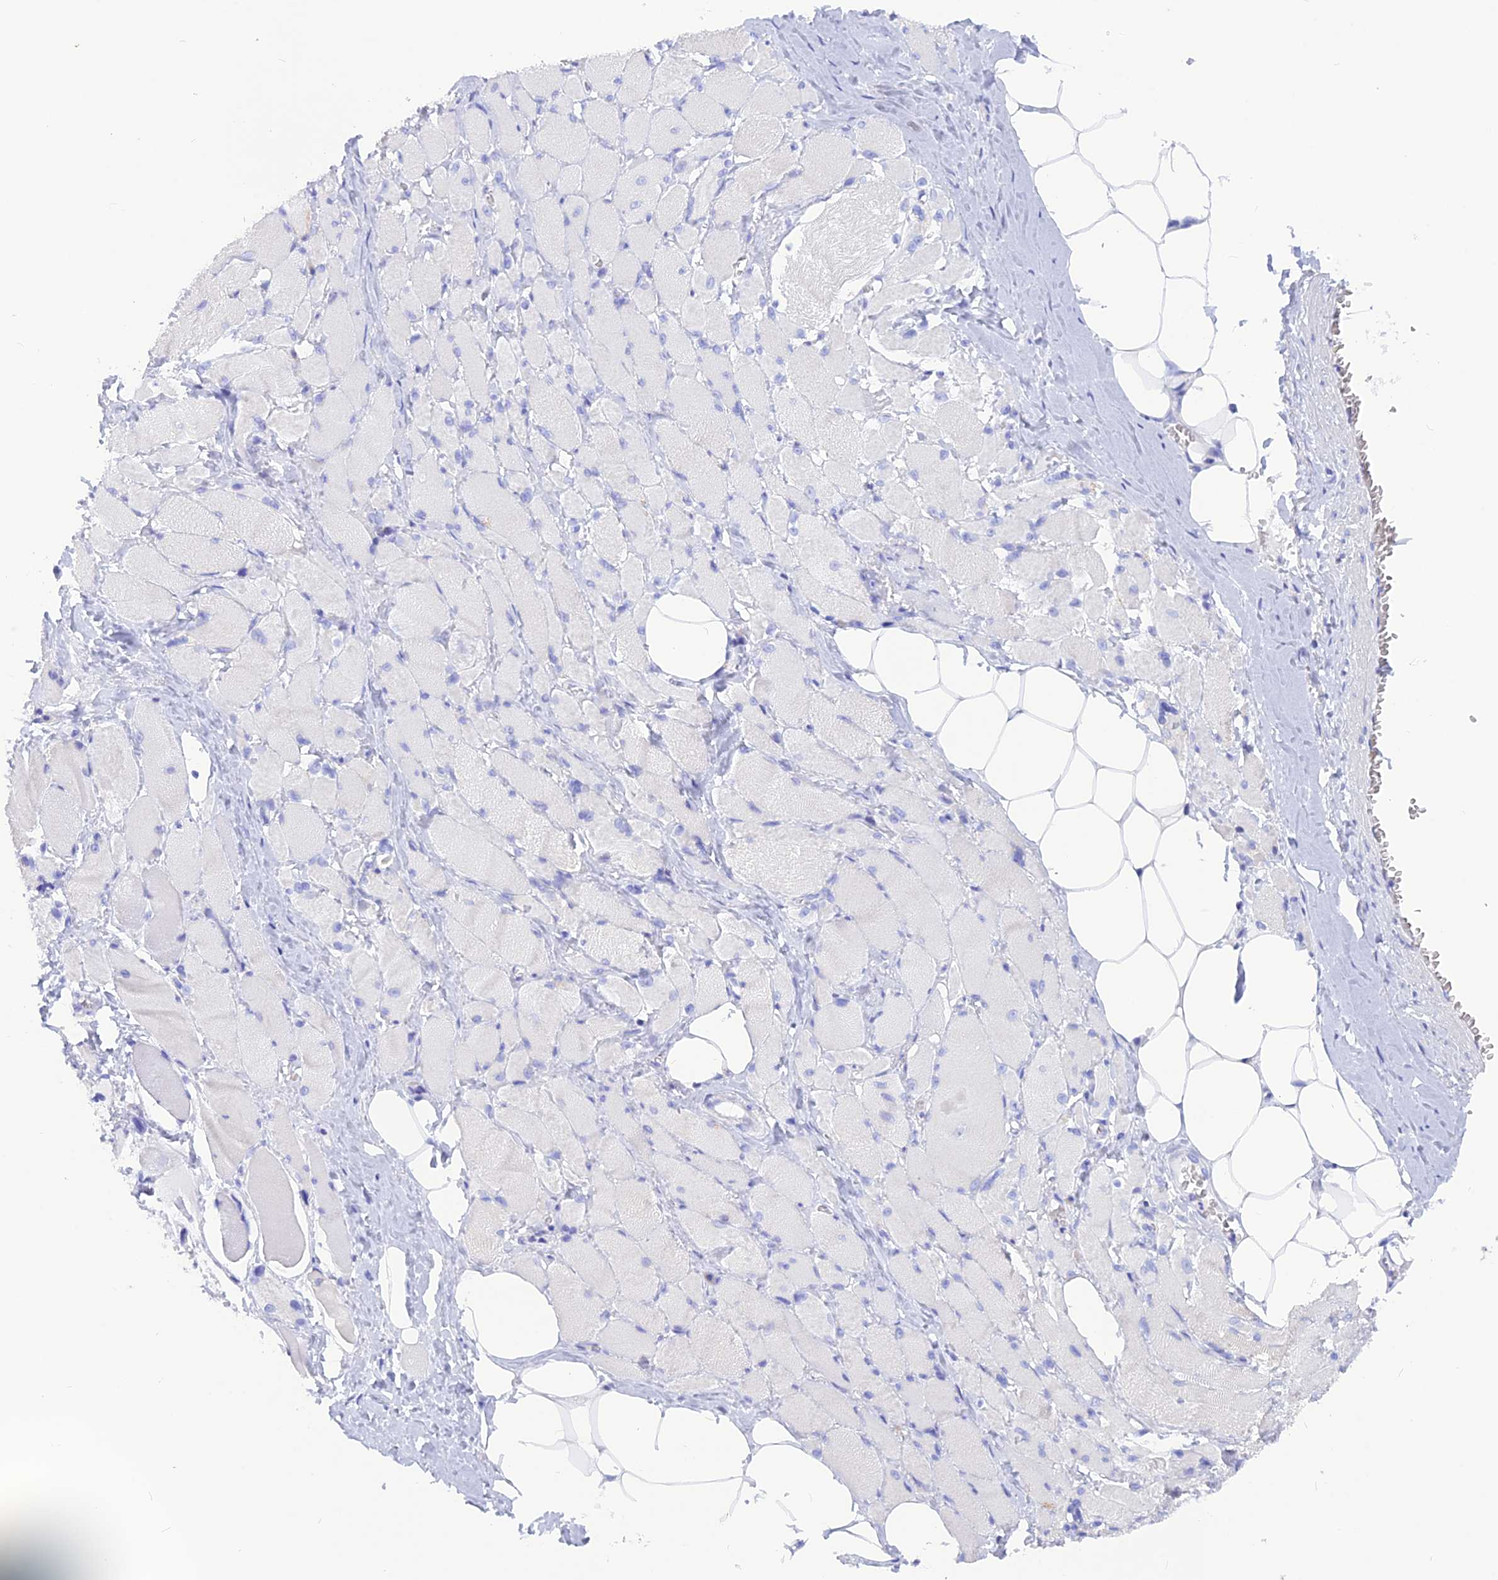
{"staining": {"intensity": "negative", "quantity": "none", "location": "none"}, "tissue": "skeletal muscle", "cell_type": "Myocytes", "image_type": "normal", "snomed": [{"axis": "morphology", "description": "Normal tissue, NOS"}, {"axis": "morphology", "description": "Basal cell carcinoma"}, {"axis": "topography", "description": "Skeletal muscle"}], "caption": "This image is of unremarkable skeletal muscle stained with immunohistochemistry to label a protein in brown with the nuclei are counter-stained blue. There is no expression in myocytes. The staining was performed using DAB (3,3'-diaminobenzidine) to visualize the protein expression in brown, while the nuclei were stained in blue with hematoxylin (Magnification: 20x).", "gene": "GLYATL1B", "patient": {"sex": "female", "age": 64}}